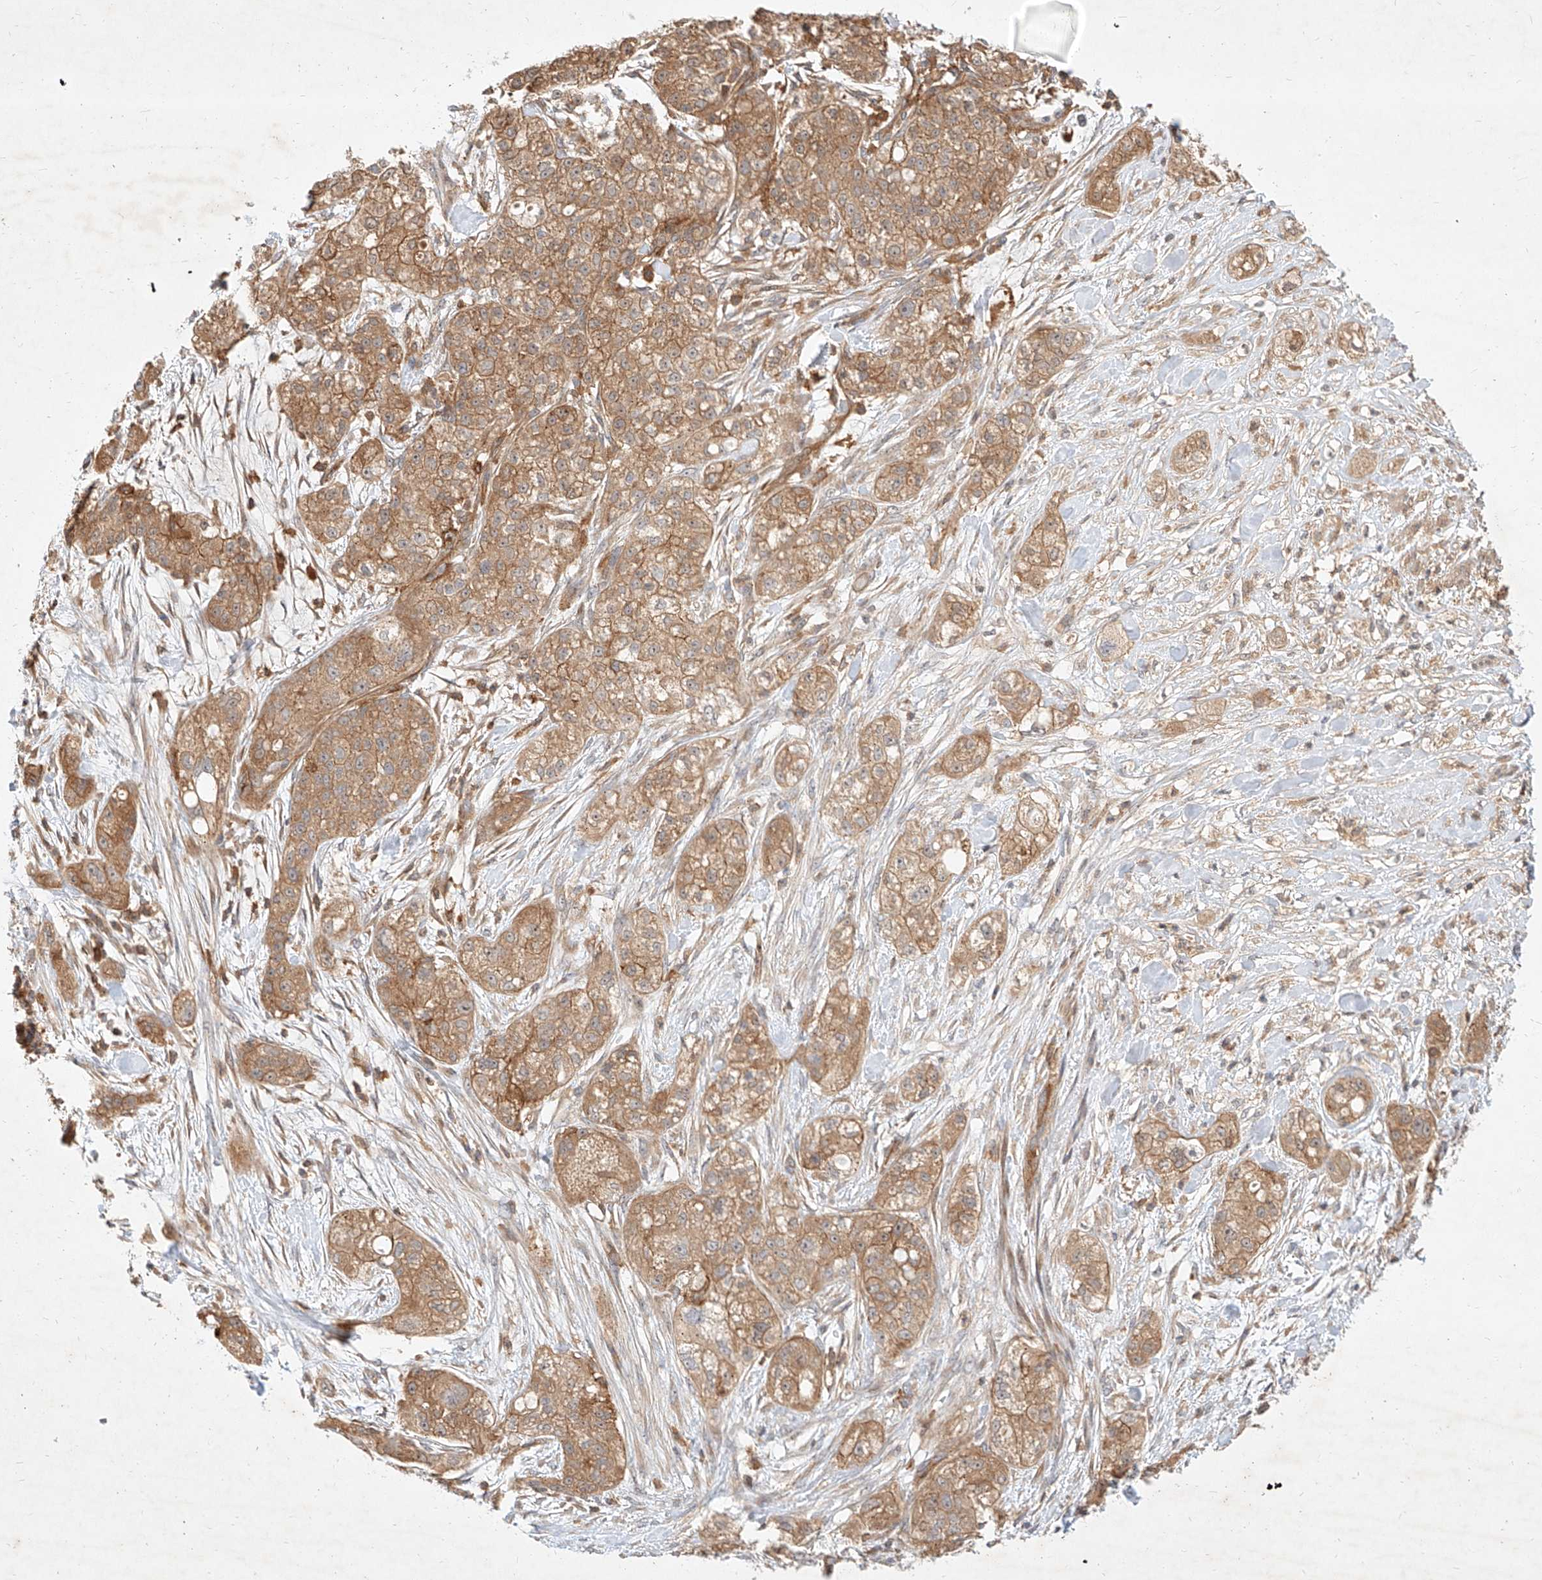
{"staining": {"intensity": "moderate", "quantity": ">75%", "location": "cytoplasmic/membranous"}, "tissue": "pancreatic cancer", "cell_type": "Tumor cells", "image_type": "cancer", "snomed": [{"axis": "morphology", "description": "Adenocarcinoma, NOS"}, {"axis": "topography", "description": "Pancreas"}], "caption": "Tumor cells display medium levels of moderate cytoplasmic/membranous positivity in about >75% of cells in pancreatic cancer (adenocarcinoma). The staining was performed using DAB (3,3'-diaminobenzidine) to visualize the protein expression in brown, while the nuclei were stained in blue with hematoxylin (Magnification: 20x).", "gene": "NFAM1", "patient": {"sex": "female", "age": 78}}